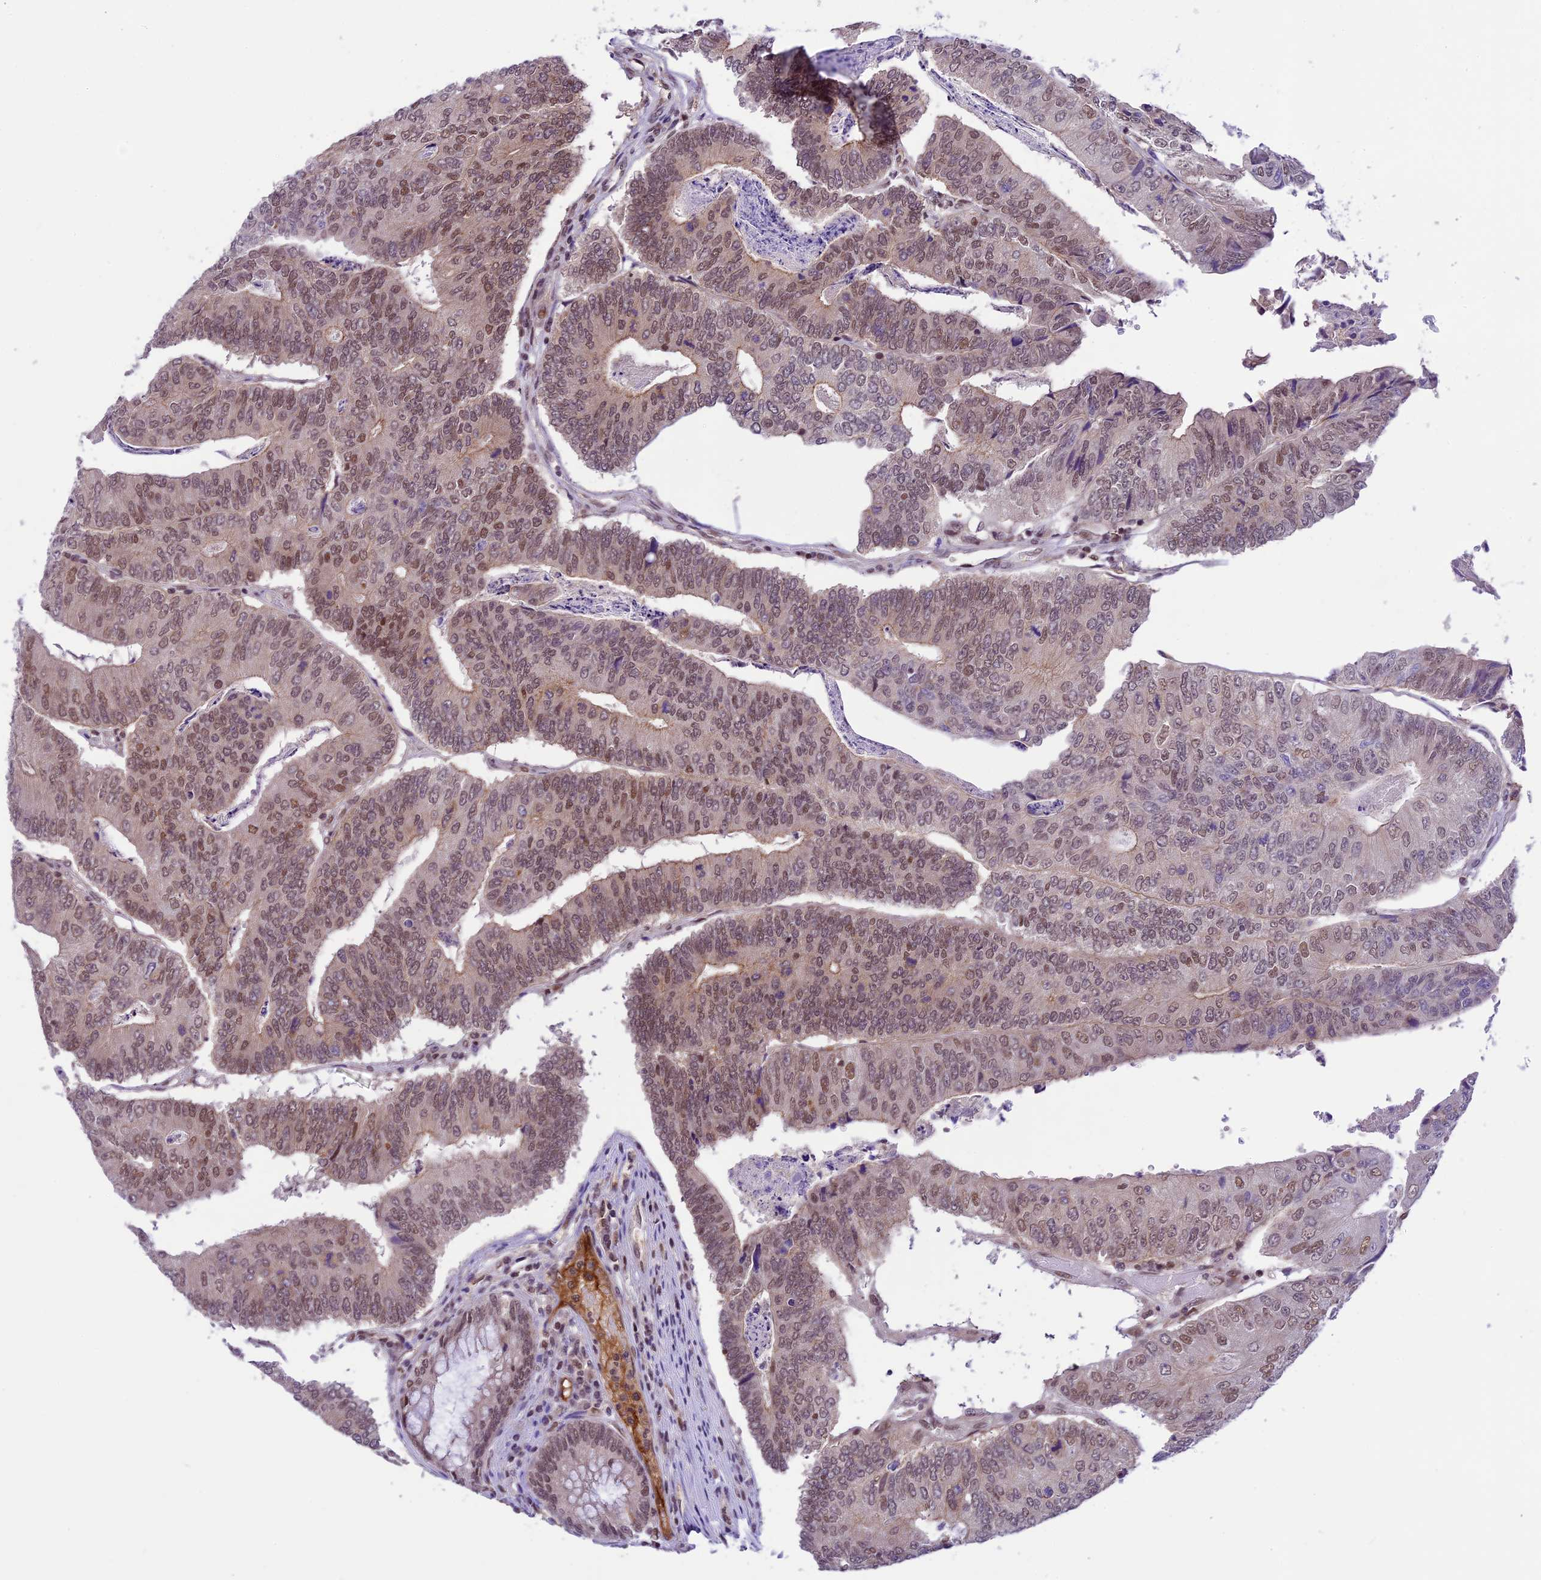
{"staining": {"intensity": "moderate", "quantity": ">75%", "location": "nuclear"}, "tissue": "colorectal cancer", "cell_type": "Tumor cells", "image_type": "cancer", "snomed": [{"axis": "morphology", "description": "Adenocarcinoma, NOS"}, {"axis": "topography", "description": "Colon"}], "caption": "The immunohistochemical stain labels moderate nuclear staining in tumor cells of adenocarcinoma (colorectal) tissue.", "gene": "SHKBP1", "patient": {"sex": "female", "age": 67}}